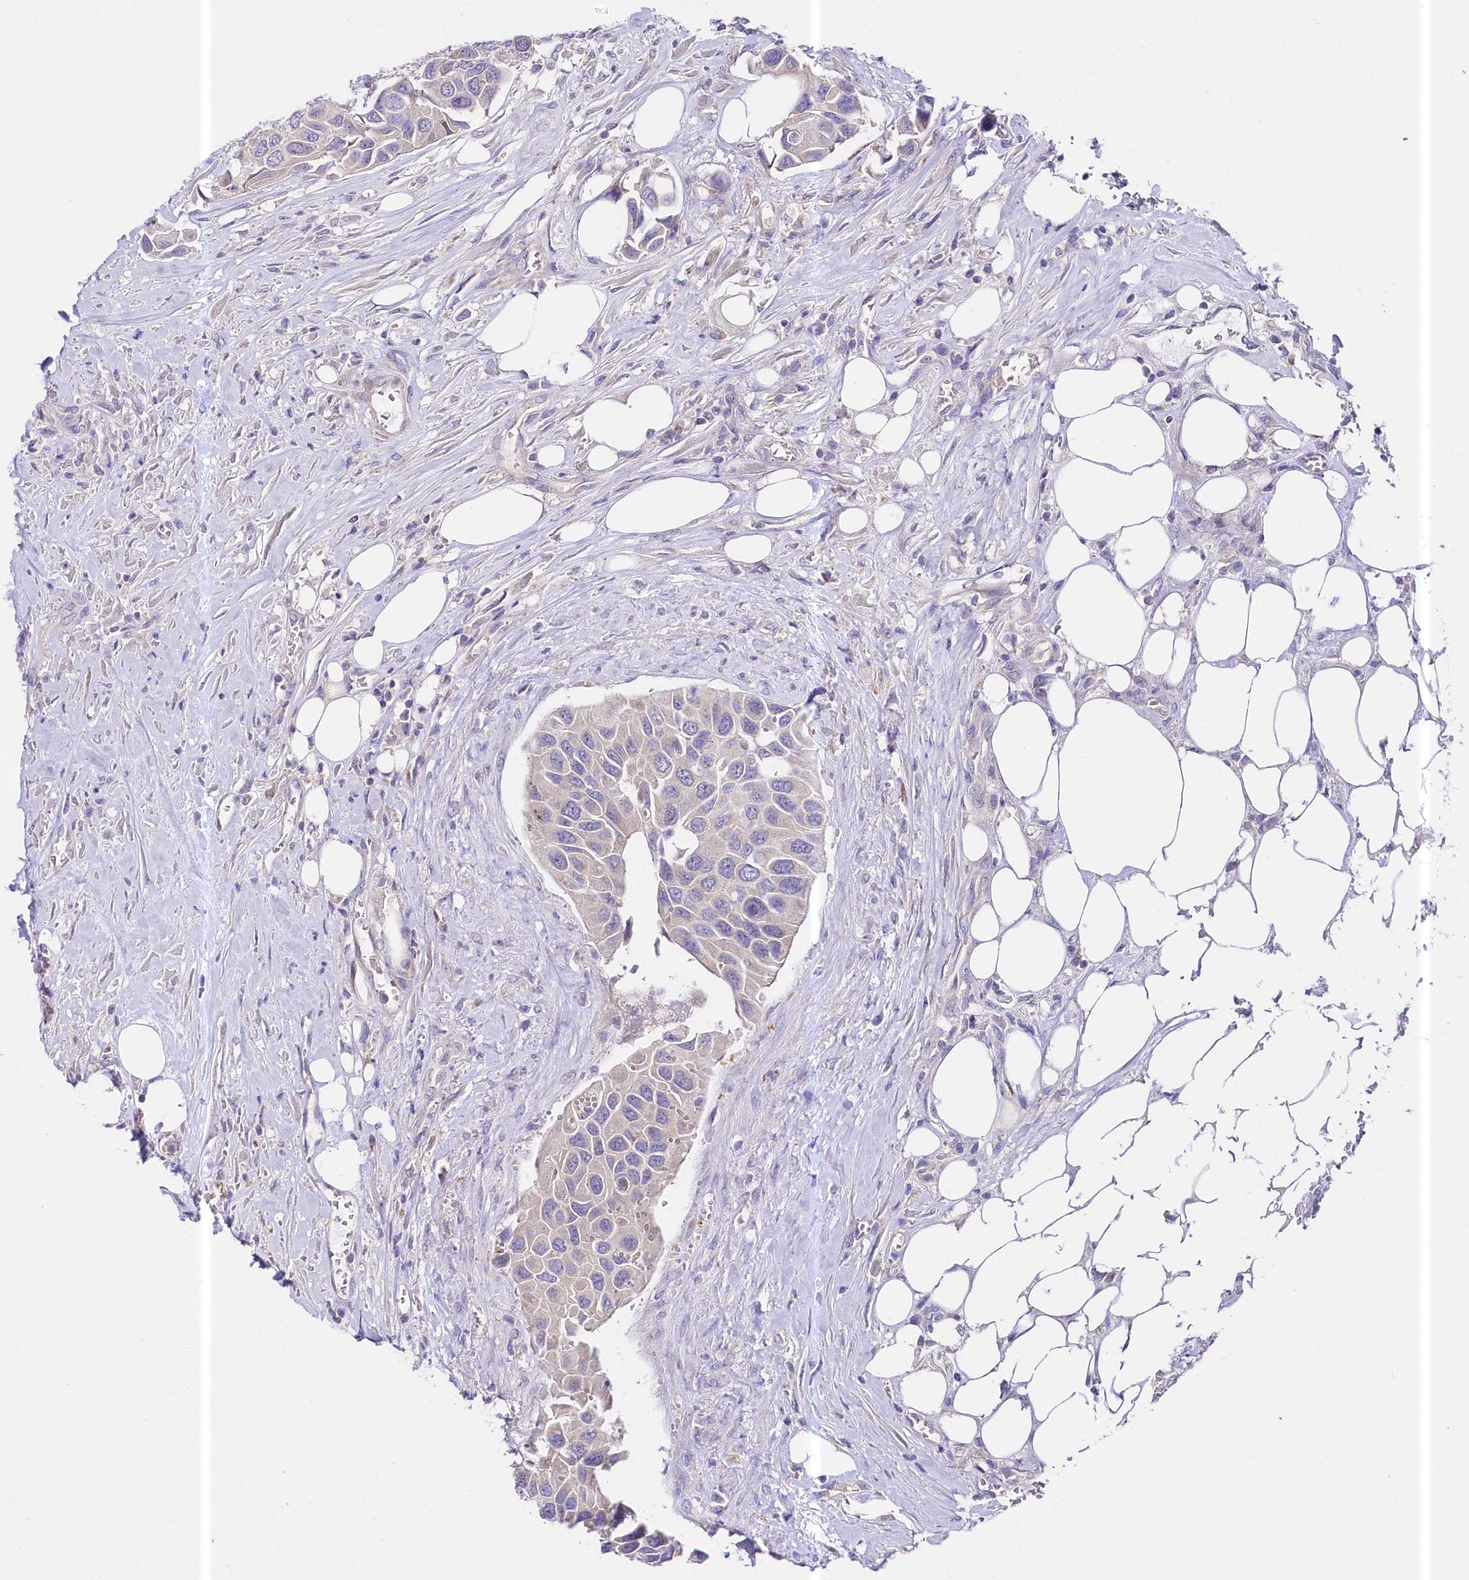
{"staining": {"intensity": "weak", "quantity": "25%-75%", "location": "cytoplasmic/membranous"}, "tissue": "urothelial cancer", "cell_type": "Tumor cells", "image_type": "cancer", "snomed": [{"axis": "morphology", "description": "Urothelial carcinoma, High grade"}, {"axis": "topography", "description": "Urinary bladder"}], "caption": "This is an image of immunohistochemistry staining of urothelial cancer, which shows weak staining in the cytoplasmic/membranous of tumor cells.", "gene": "CEP295", "patient": {"sex": "male", "age": 74}}